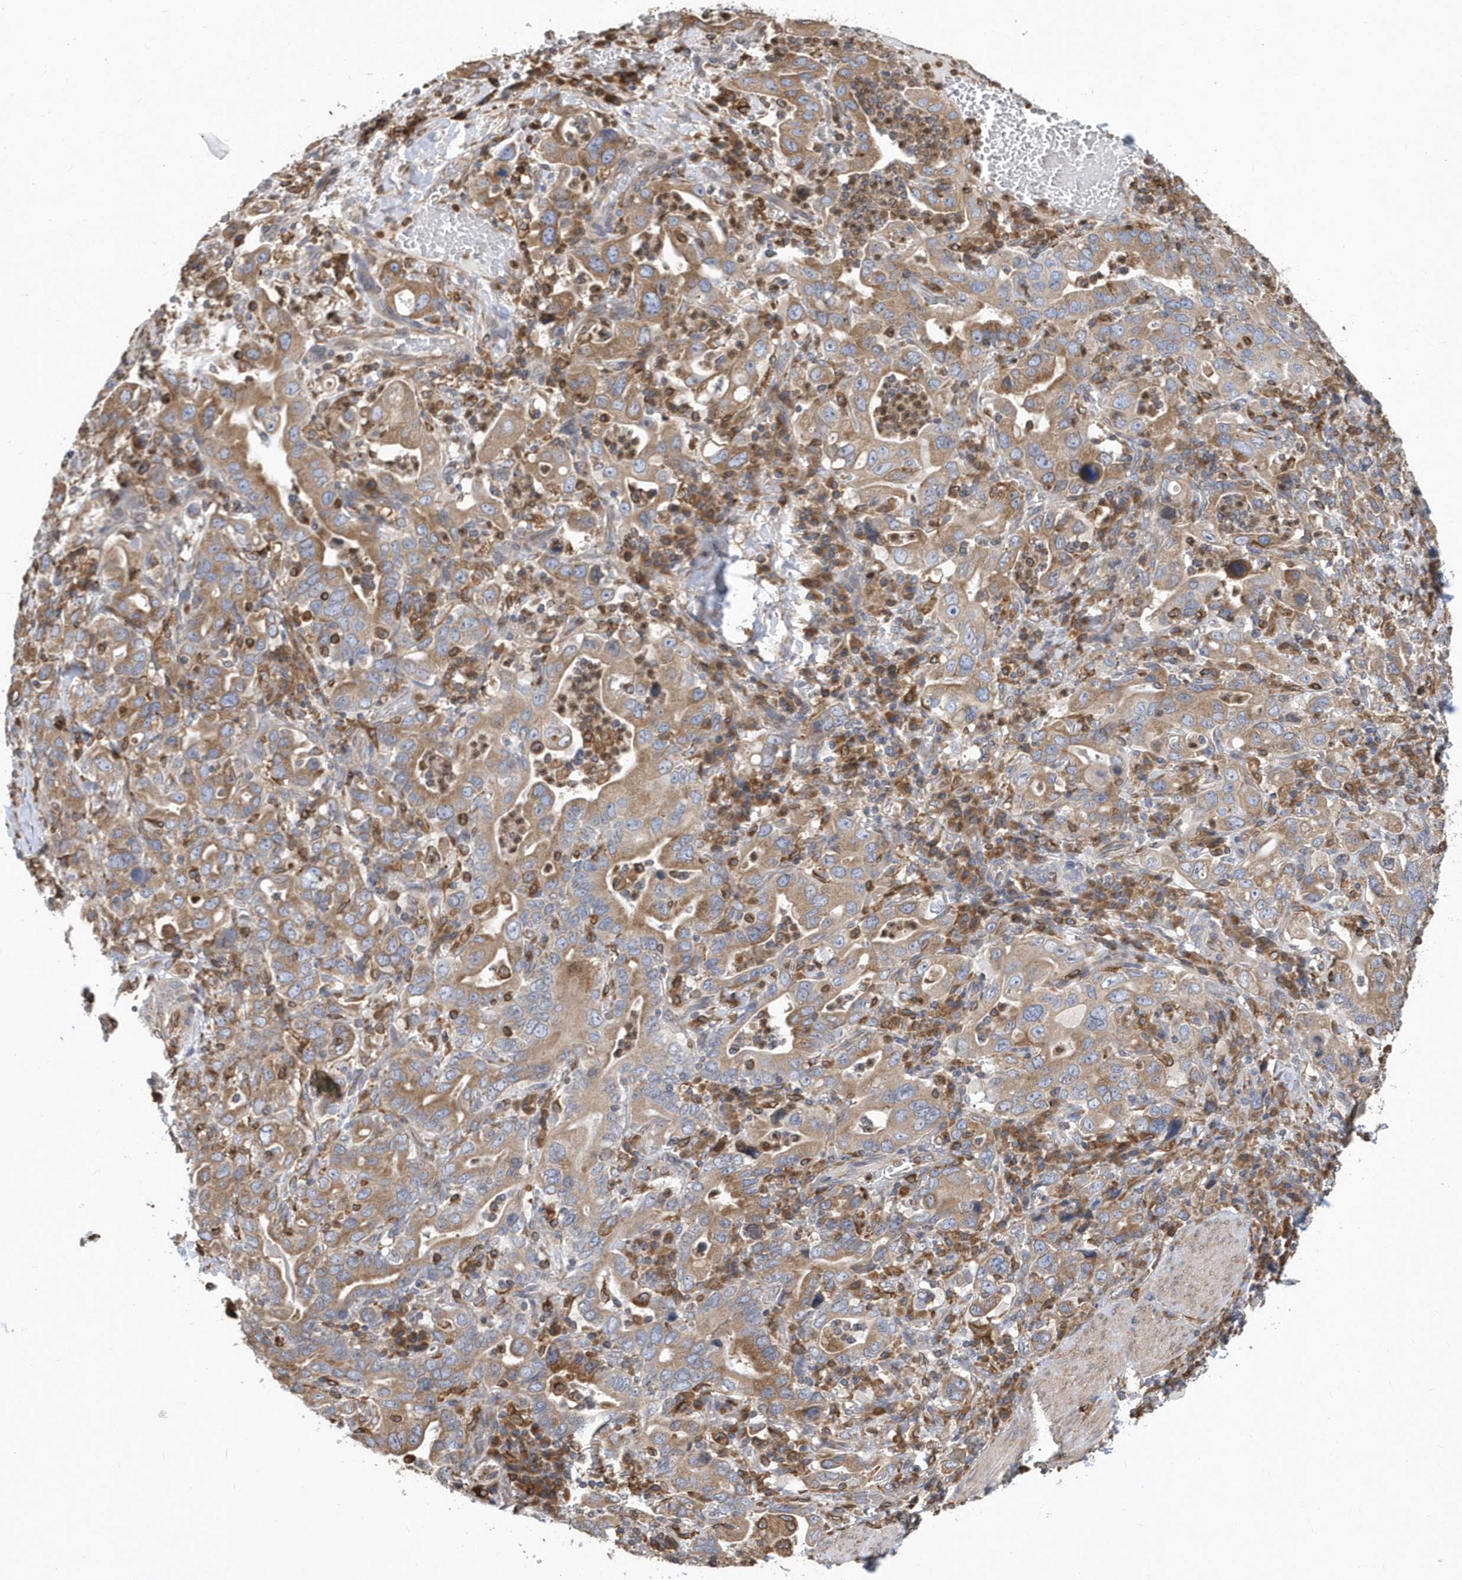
{"staining": {"intensity": "moderate", "quantity": ">75%", "location": "cytoplasmic/membranous"}, "tissue": "stomach cancer", "cell_type": "Tumor cells", "image_type": "cancer", "snomed": [{"axis": "morphology", "description": "Adenocarcinoma, NOS"}, {"axis": "topography", "description": "Stomach, upper"}], "caption": "Stomach adenocarcinoma stained with DAB (3,3'-diaminobenzidine) immunohistochemistry demonstrates medium levels of moderate cytoplasmic/membranous expression in about >75% of tumor cells.", "gene": "VAMP7", "patient": {"sex": "male", "age": 62}}